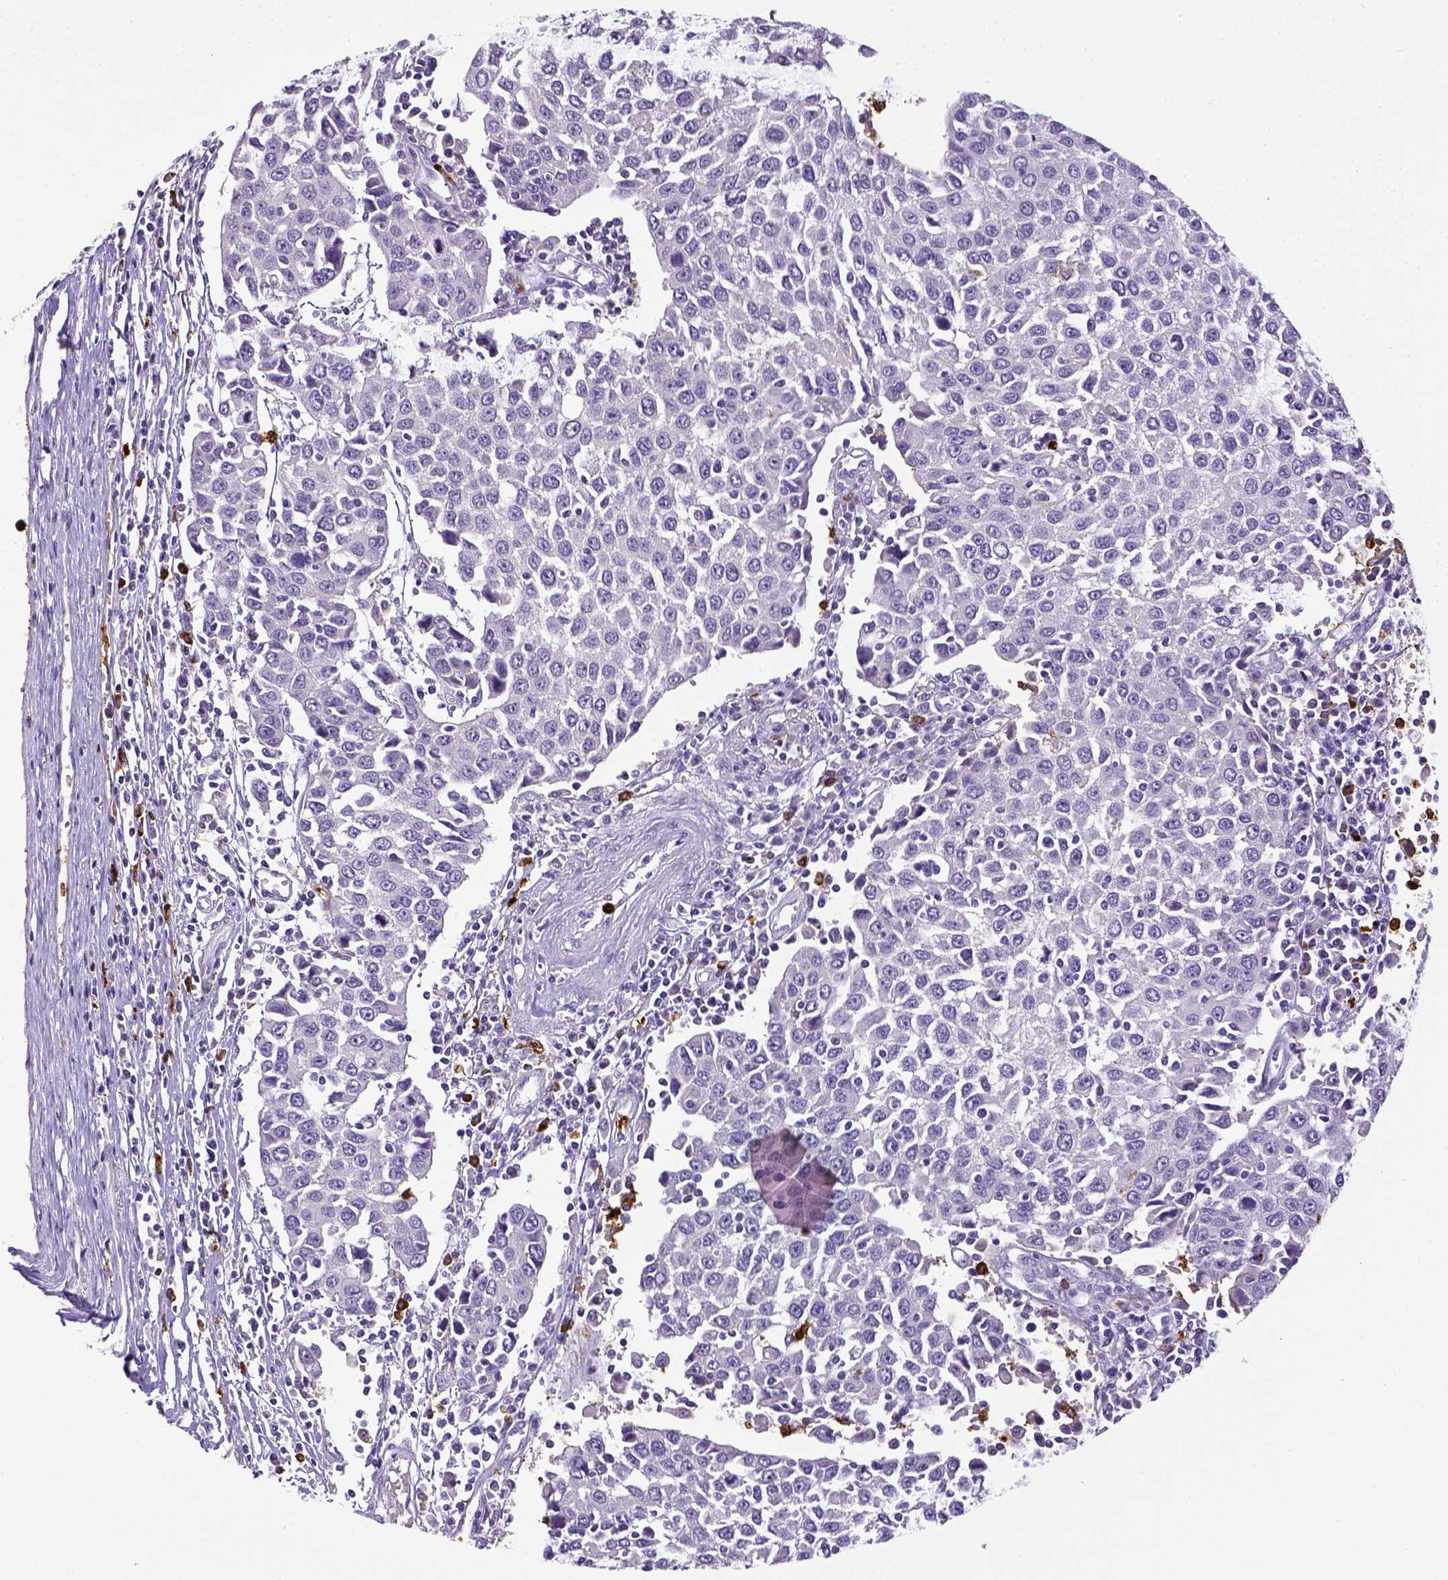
{"staining": {"intensity": "negative", "quantity": "none", "location": "none"}, "tissue": "urothelial cancer", "cell_type": "Tumor cells", "image_type": "cancer", "snomed": [{"axis": "morphology", "description": "Urothelial carcinoma, High grade"}, {"axis": "topography", "description": "Urinary bladder"}], "caption": "This histopathology image is of urothelial cancer stained with immunohistochemistry (IHC) to label a protein in brown with the nuclei are counter-stained blue. There is no positivity in tumor cells.", "gene": "ITGAM", "patient": {"sex": "female", "age": 85}}